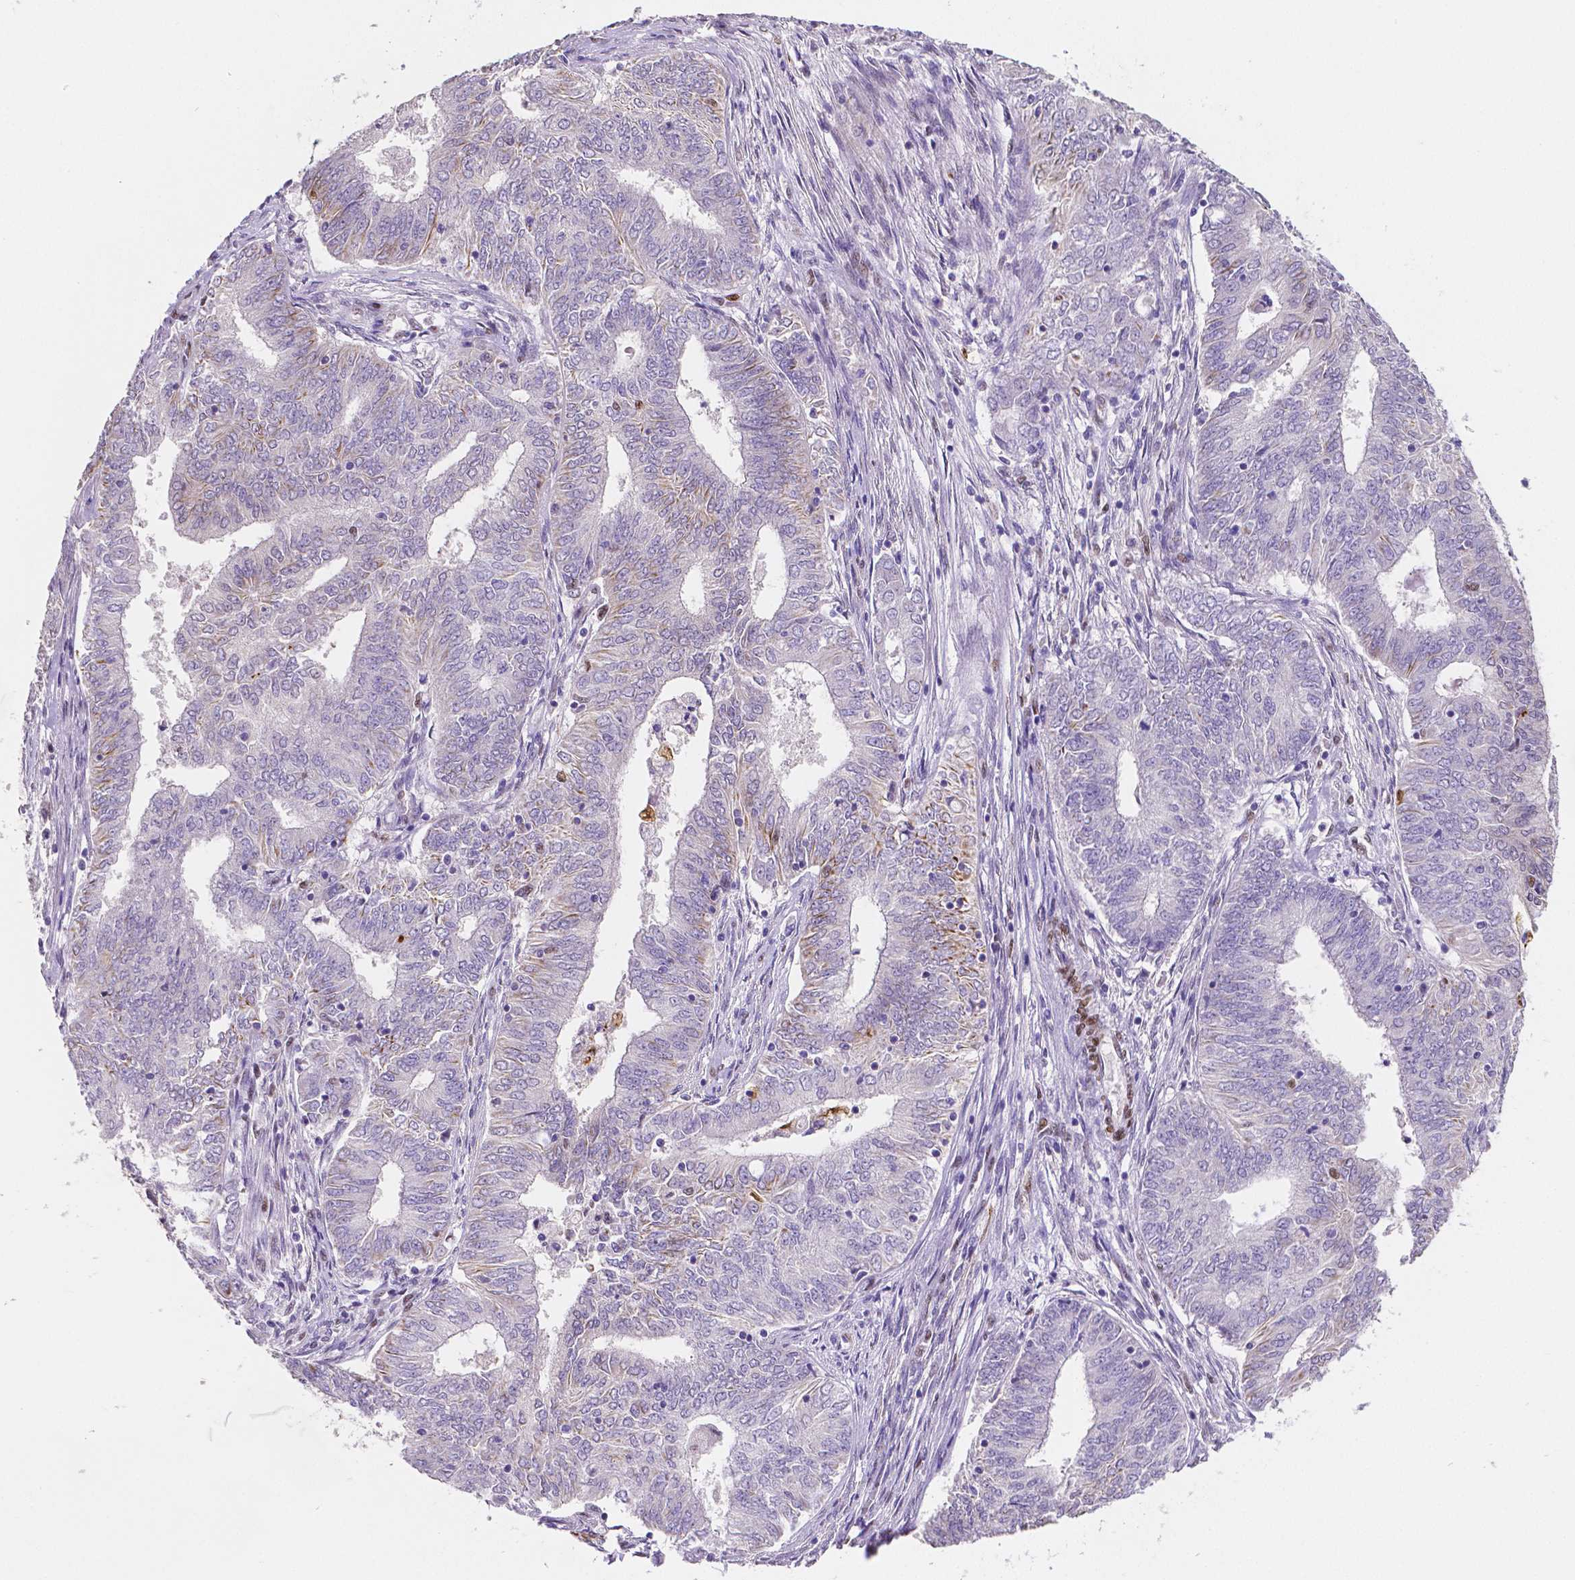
{"staining": {"intensity": "negative", "quantity": "none", "location": "none"}, "tissue": "endometrial cancer", "cell_type": "Tumor cells", "image_type": "cancer", "snomed": [{"axis": "morphology", "description": "Adenocarcinoma, NOS"}, {"axis": "topography", "description": "Endometrium"}], "caption": "The micrograph displays no significant positivity in tumor cells of endometrial cancer (adenocarcinoma).", "gene": "MEF2C", "patient": {"sex": "female", "age": 62}}